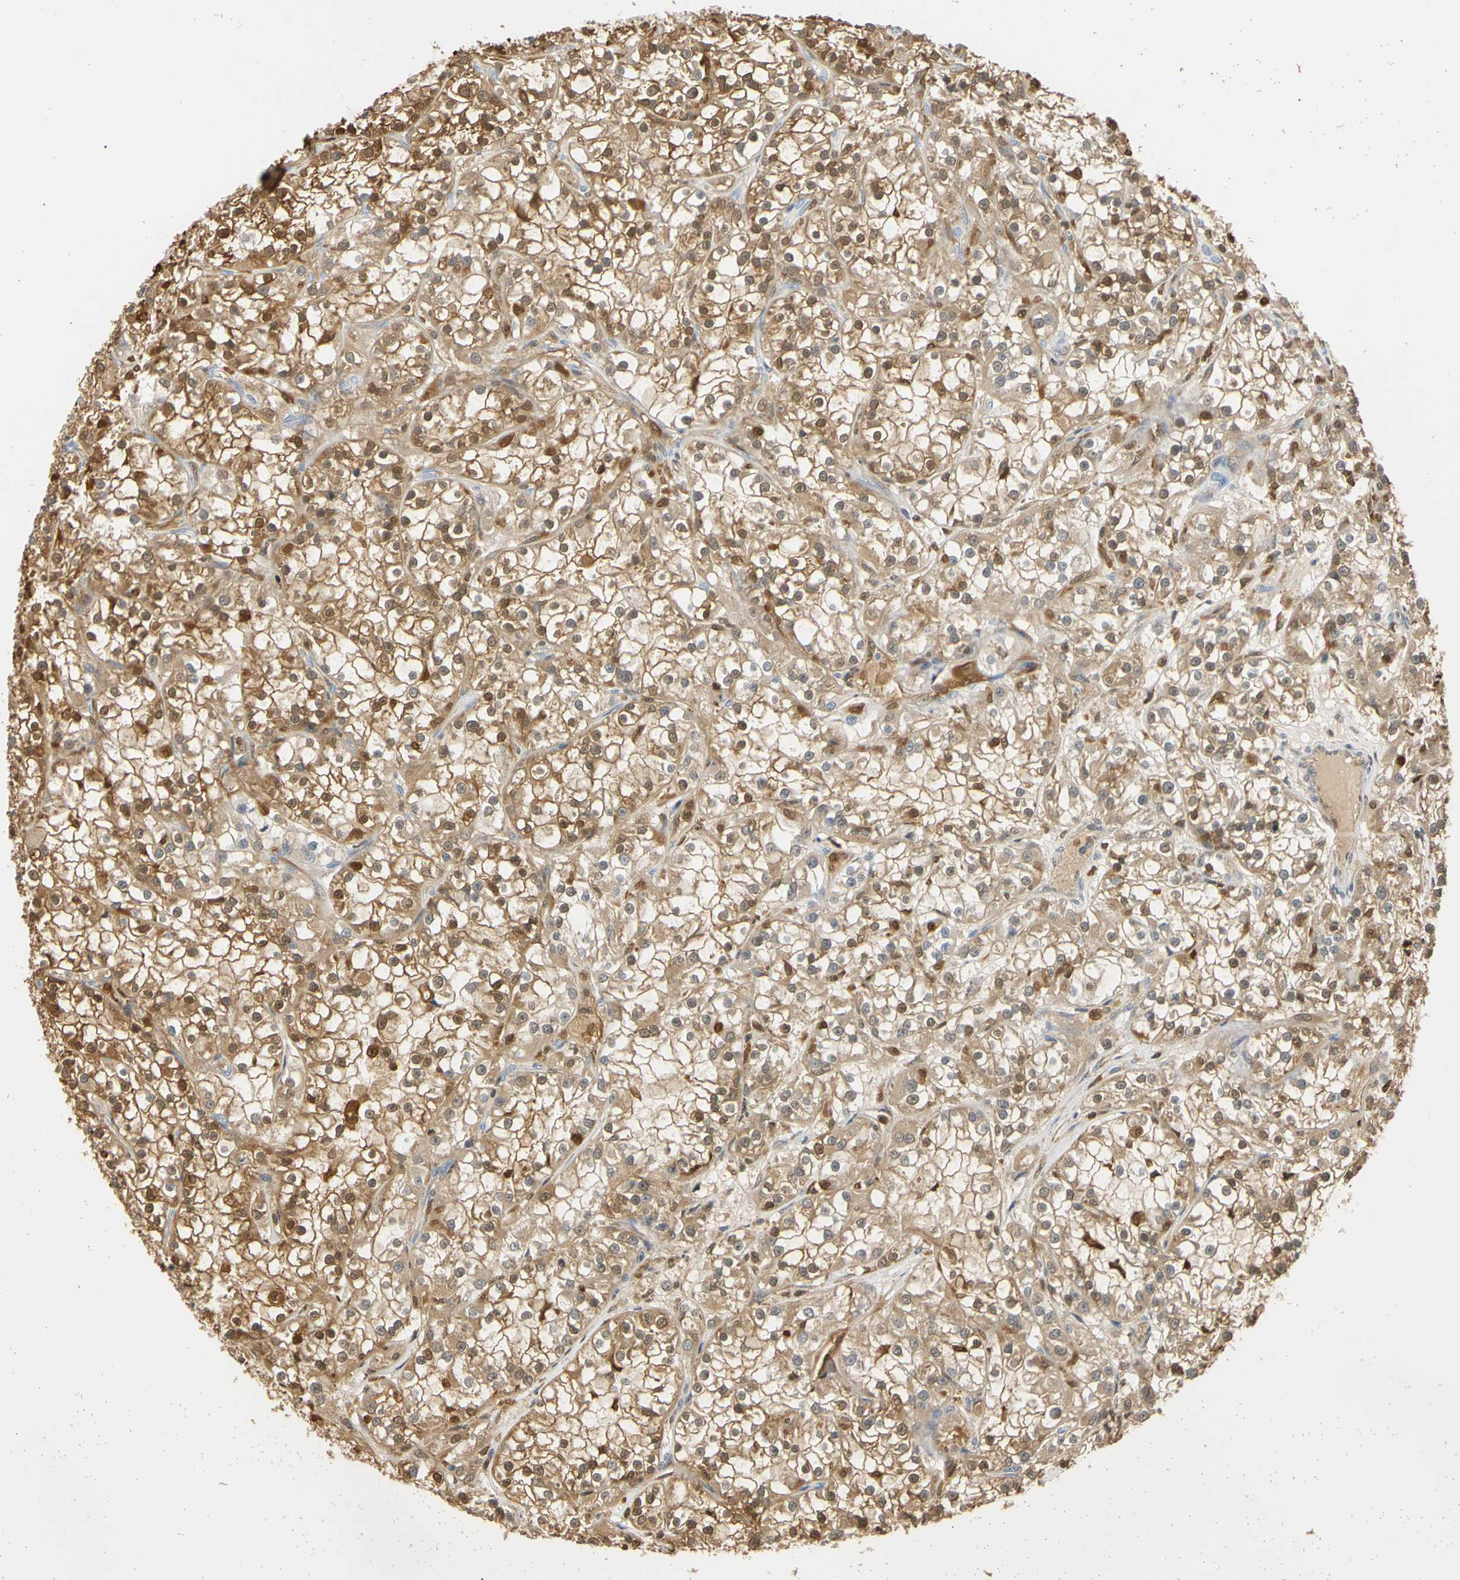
{"staining": {"intensity": "moderate", "quantity": ">75%", "location": "cytoplasmic/membranous,nuclear"}, "tissue": "renal cancer", "cell_type": "Tumor cells", "image_type": "cancer", "snomed": [{"axis": "morphology", "description": "Adenocarcinoma, NOS"}, {"axis": "topography", "description": "Kidney"}], "caption": "A photomicrograph of human adenocarcinoma (renal) stained for a protein exhibits moderate cytoplasmic/membranous and nuclear brown staining in tumor cells. (Brightfield microscopy of DAB IHC at high magnification).", "gene": "S100A6", "patient": {"sex": "female", "age": 52}}